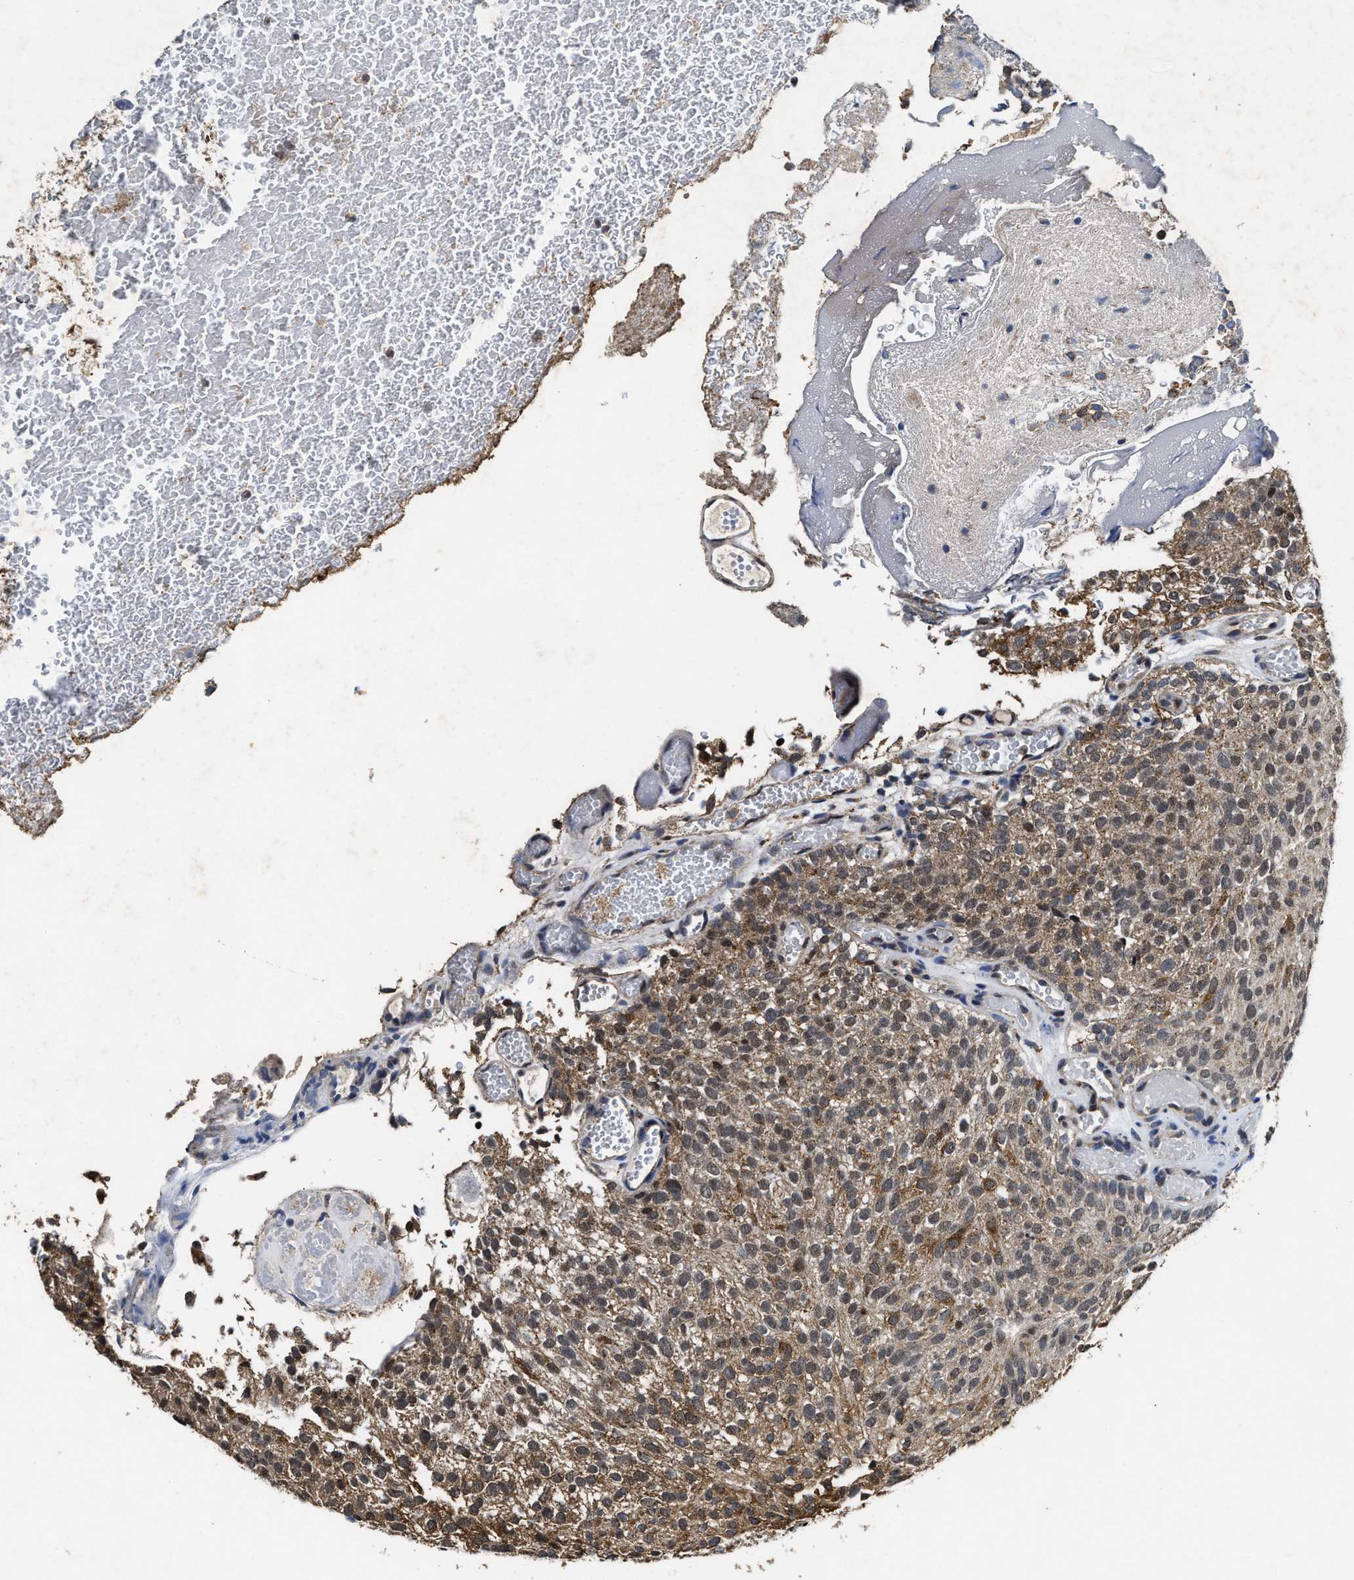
{"staining": {"intensity": "moderate", "quantity": ">75%", "location": "cytoplasmic/membranous"}, "tissue": "urothelial cancer", "cell_type": "Tumor cells", "image_type": "cancer", "snomed": [{"axis": "morphology", "description": "Urothelial carcinoma, Low grade"}, {"axis": "topography", "description": "Urinary bladder"}], "caption": "Immunohistochemistry of human low-grade urothelial carcinoma reveals medium levels of moderate cytoplasmic/membranous expression in about >75% of tumor cells.", "gene": "ACOX1", "patient": {"sex": "male", "age": 78}}